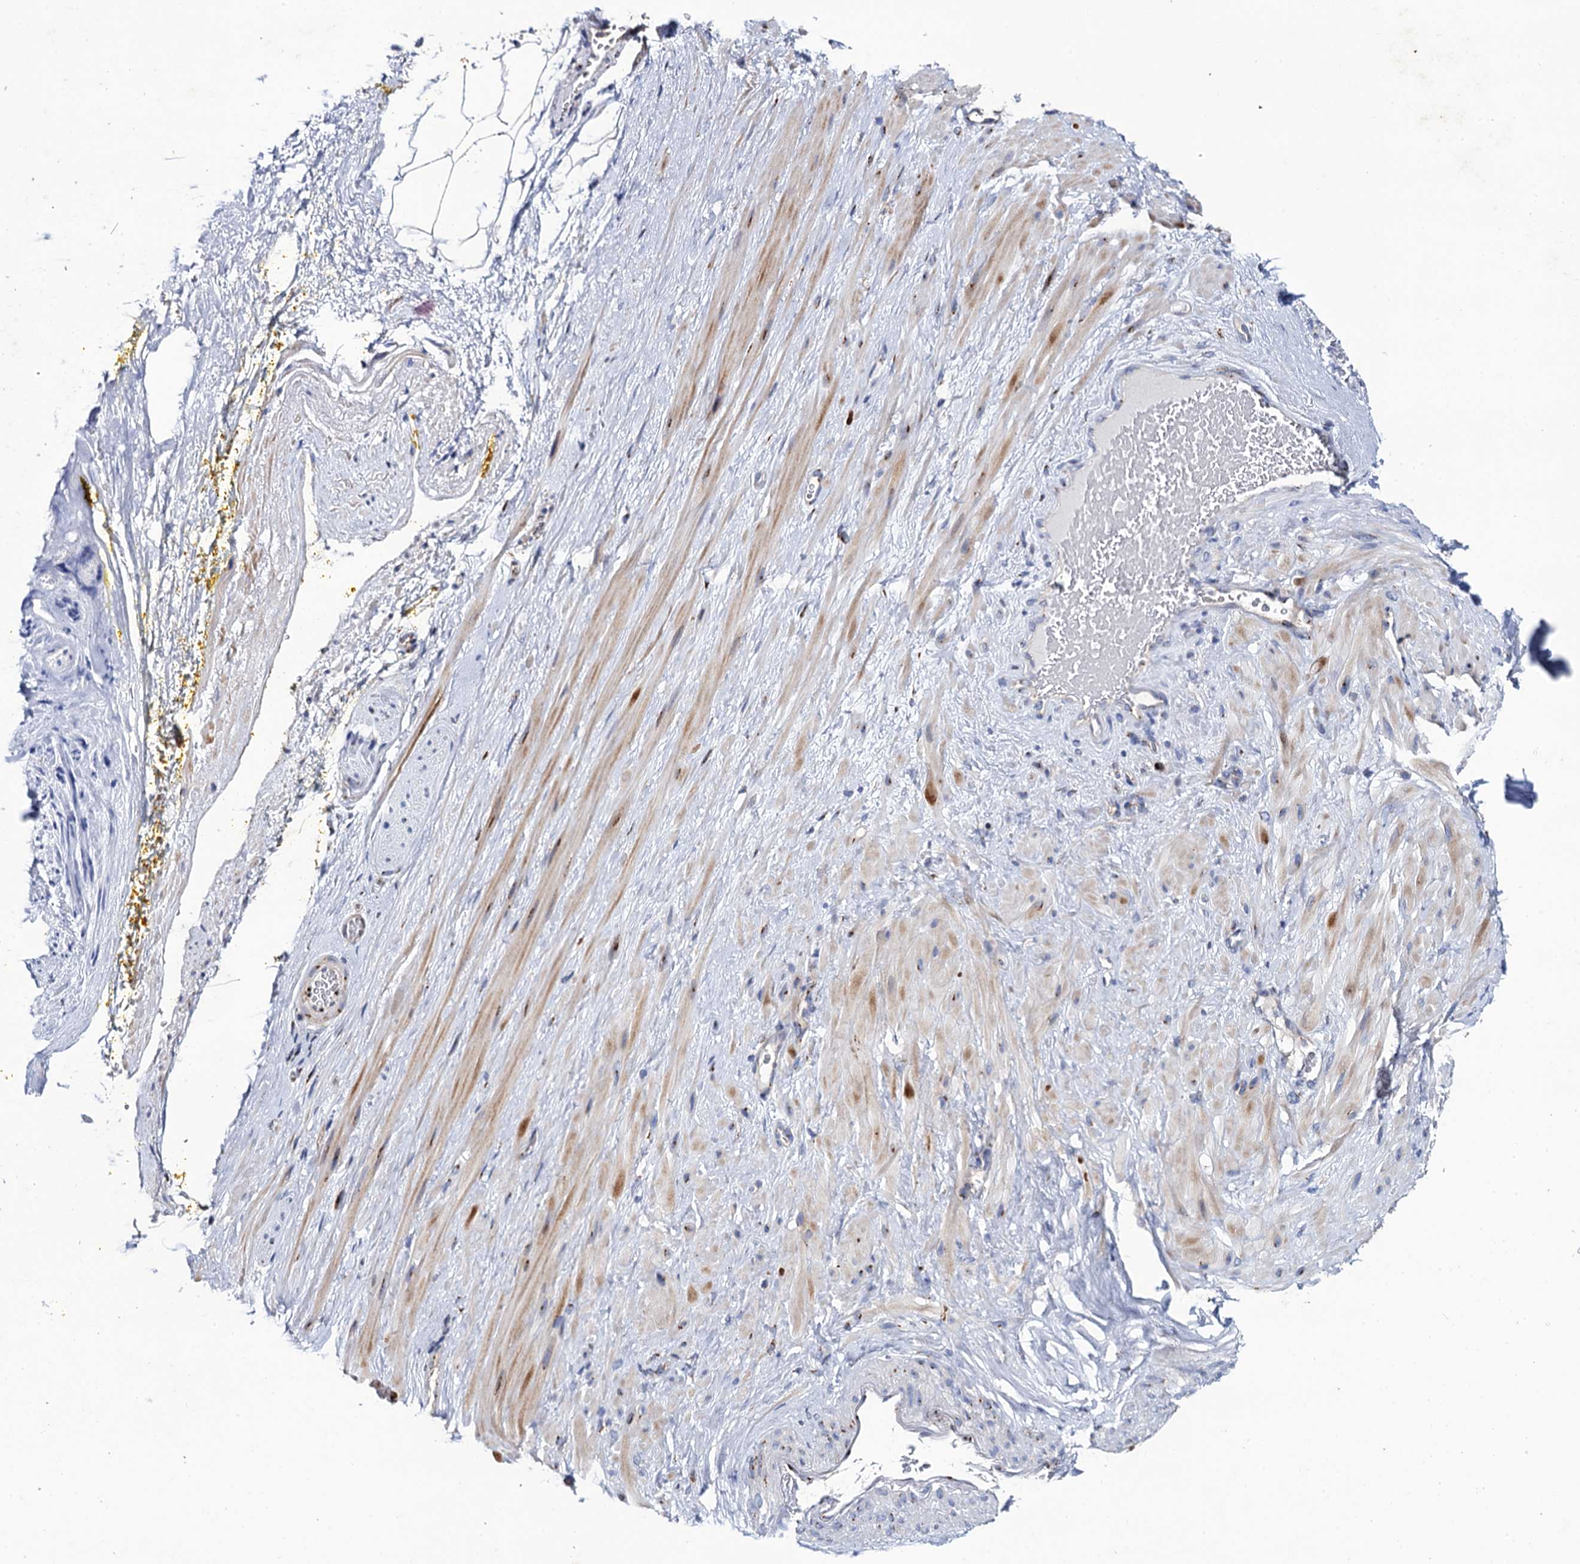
{"staining": {"intensity": "weak", "quantity": "25%-75%", "location": "cytoplasmic/membranous"}, "tissue": "adipose tissue", "cell_type": "Adipocytes", "image_type": "normal", "snomed": [{"axis": "morphology", "description": "Normal tissue, NOS"}, {"axis": "morphology", "description": "Adenocarcinoma, Low grade"}, {"axis": "topography", "description": "Prostate"}, {"axis": "topography", "description": "Peripheral nerve tissue"}], "caption": "High-power microscopy captured an immunohistochemistry image of normal adipose tissue, revealing weak cytoplasmic/membranous positivity in about 25%-75% of adipocytes. The protein of interest is stained brown, and the nuclei are stained in blue (DAB (3,3'-diaminobenzidine) IHC with brightfield microscopy, high magnification).", "gene": "THAP2", "patient": {"sex": "male", "age": 63}}